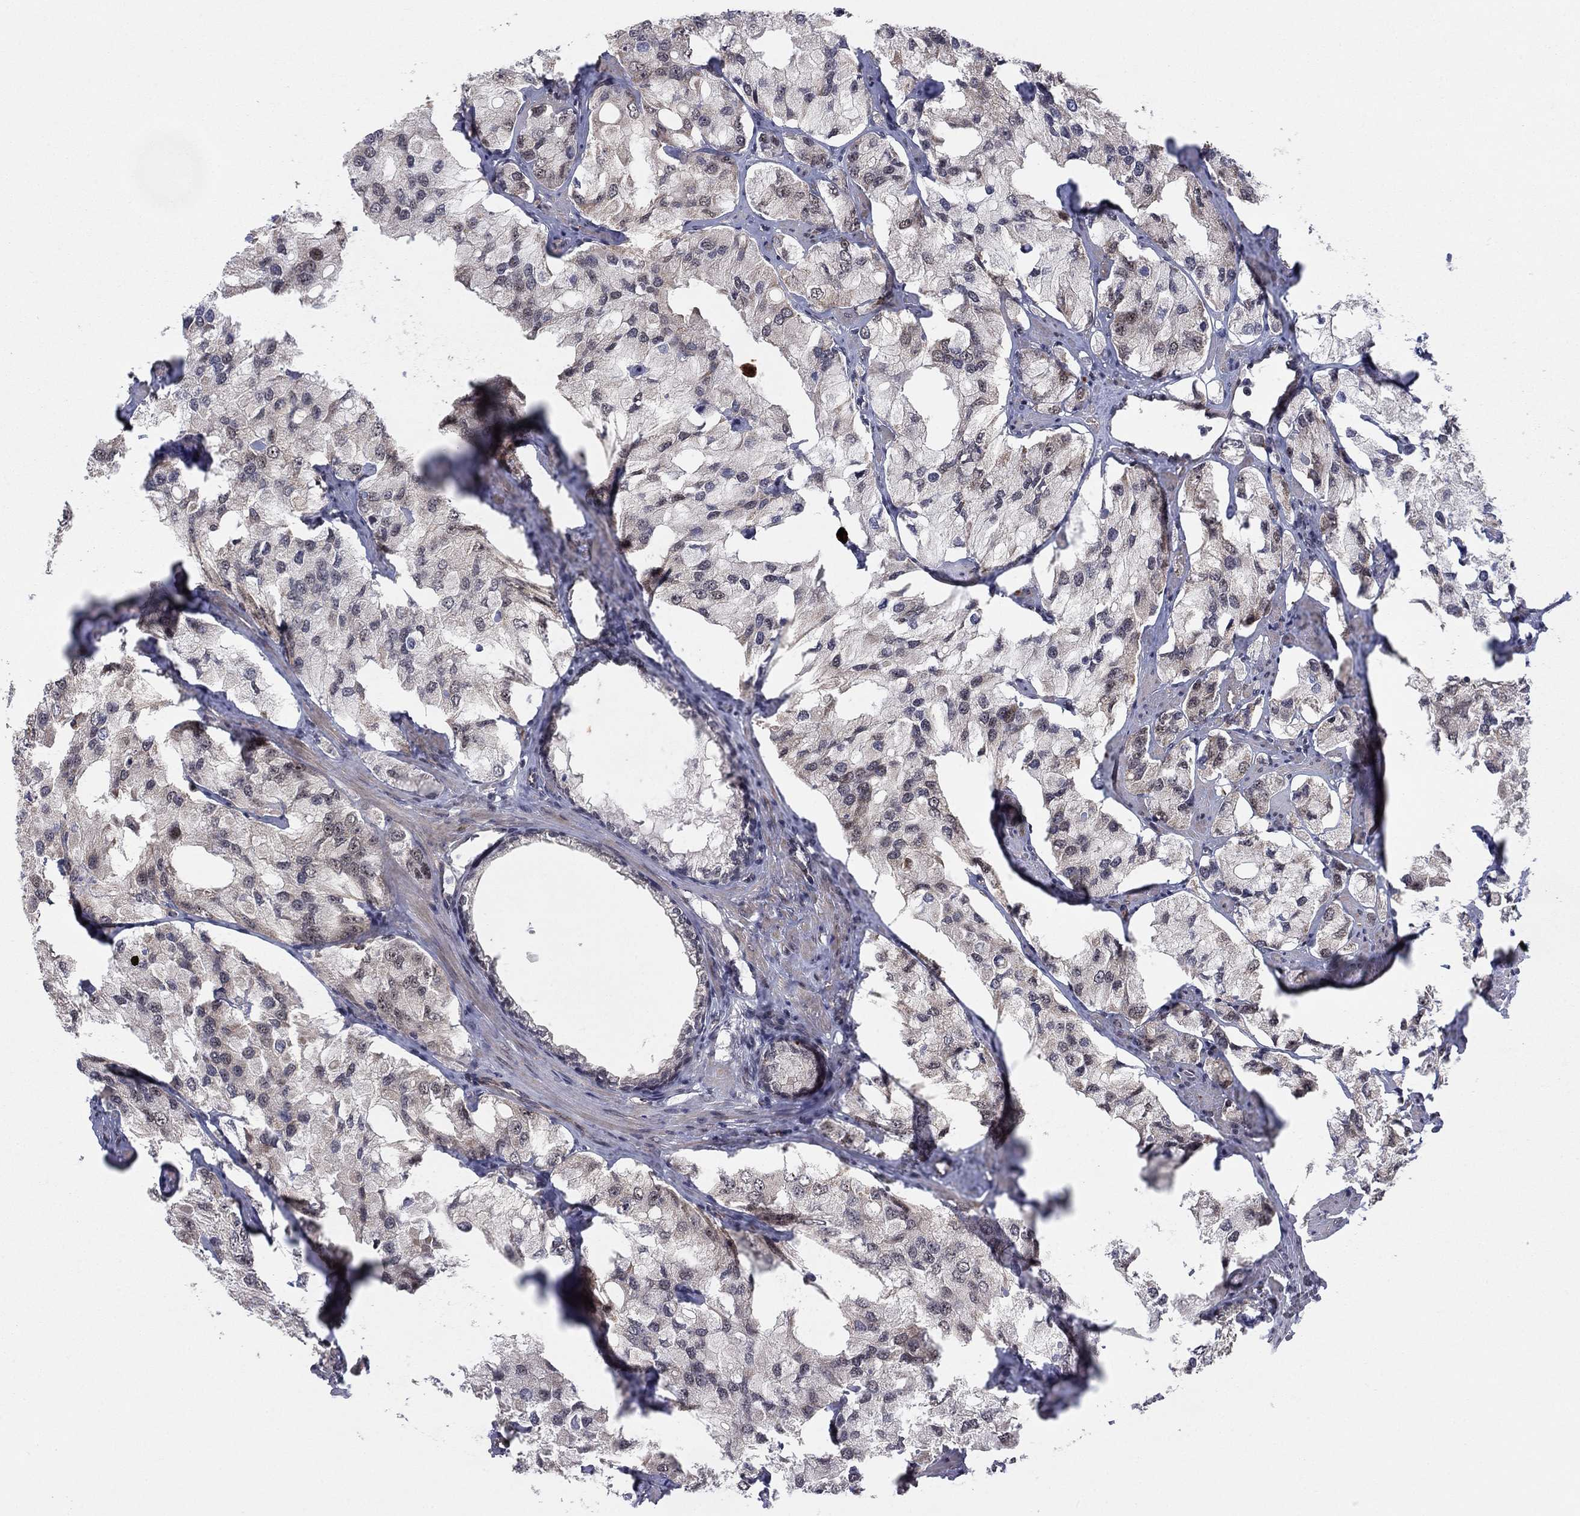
{"staining": {"intensity": "weak", "quantity": ">75%", "location": "cytoplasmic/membranous"}, "tissue": "prostate cancer", "cell_type": "Tumor cells", "image_type": "cancer", "snomed": [{"axis": "morphology", "description": "Adenocarcinoma, NOS"}, {"axis": "topography", "description": "Prostate and seminal vesicle, NOS"}, {"axis": "topography", "description": "Prostate"}], "caption": "Protein staining of adenocarcinoma (prostate) tissue exhibits weak cytoplasmic/membranous expression in approximately >75% of tumor cells.", "gene": "ZNF395", "patient": {"sex": "male", "age": 64}}